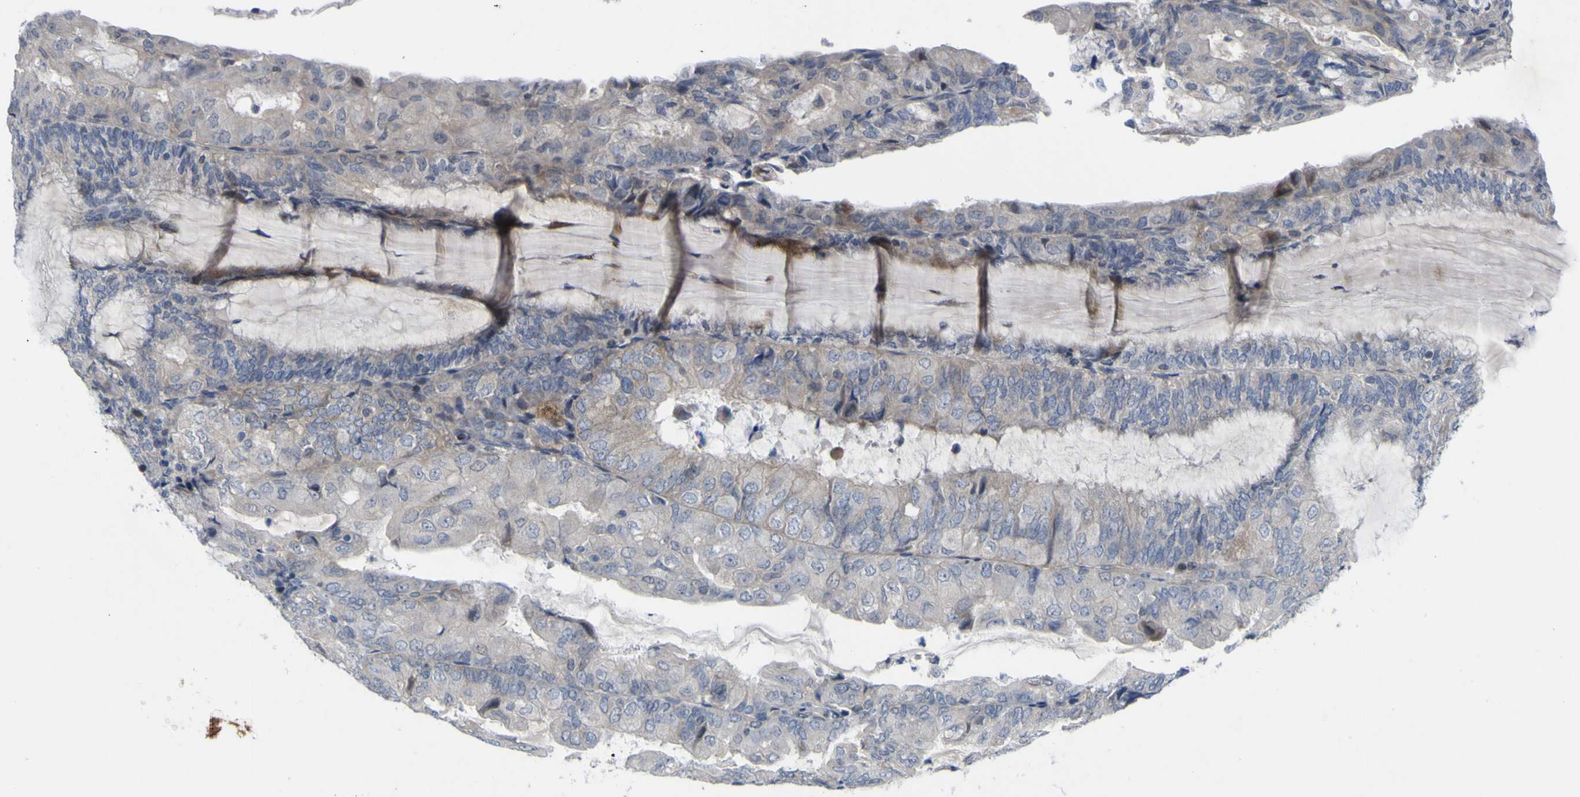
{"staining": {"intensity": "weak", "quantity": ">75%", "location": "cytoplasmic/membranous"}, "tissue": "endometrial cancer", "cell_type": "Tumor cells", "image_type": "cancer", "snomed": [{"axis": "morphology", "description": "Adenocarcinoma, NOS"}, {"axis": "topography", "description": "Endometrium"}], "caption": "Immunohistochemical staining of human endometrial cancer displays weak cytoplasmic/membranous protein expression in about >75% of tumor cells. Using DAB (brown) and hematoxylin (blue) stains, captured at high magnification using brightfield microscopy.", "gene": "NAV1", "patient": {"sex": "female", "age": 81}}